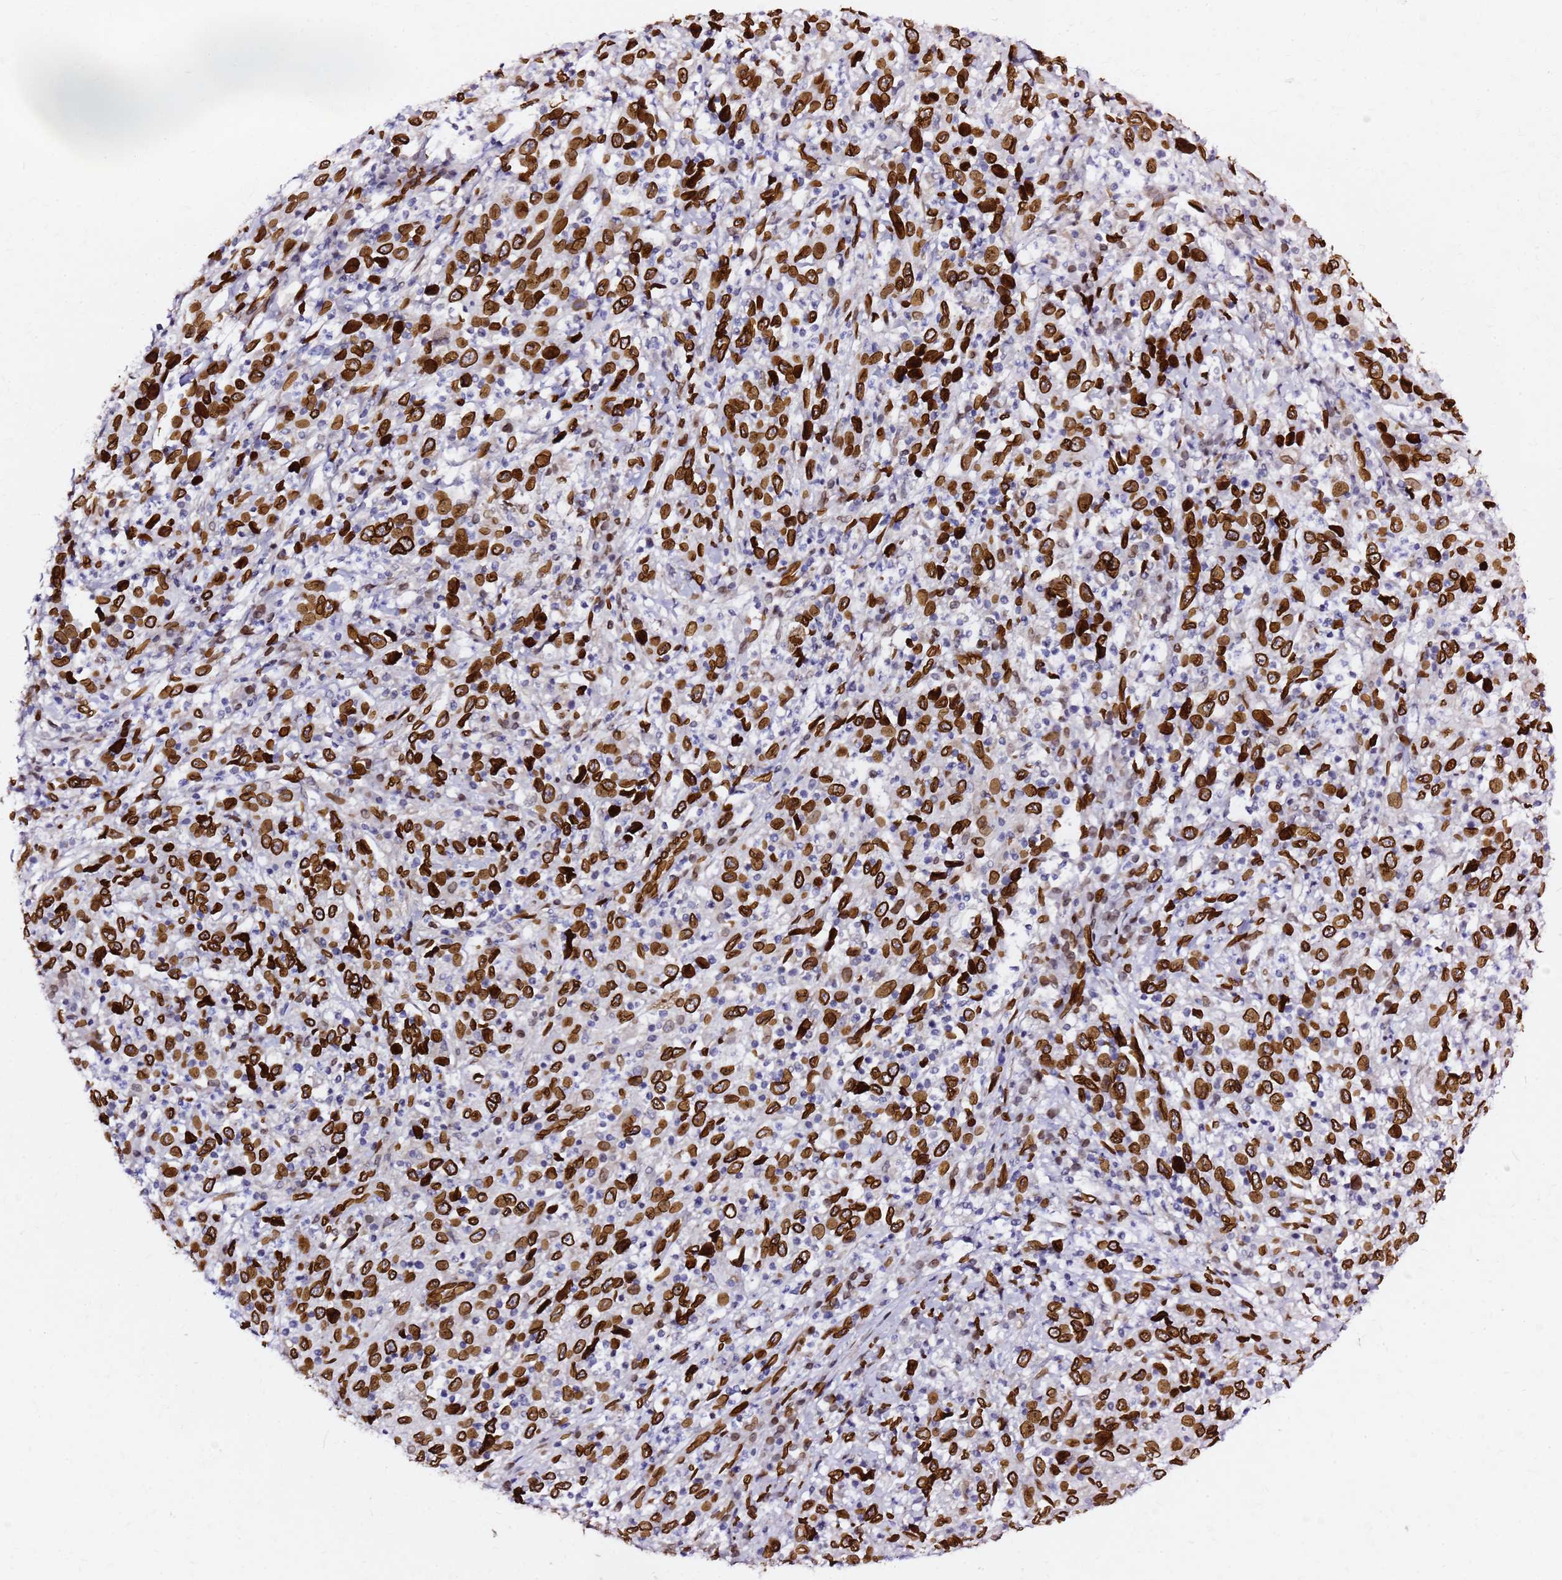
{"staining": {"intensity": "strong", "quantity": ">75%", "location": "cytoplasmic/membranous,nuclear"}, "tissue": "cervical cancer", "cell_type": "Tumor cells", "image_type": "cancer", "snomed": [{"axis": "morphology", "description": "Squamous cell carcinoma, NOS"}, {"axis": "topography", "description": "Cervix"}], "caption": "High-magnification brightfield microscopy of squamous cell carcinoma (cervical) stained with DAB (3,3'-diaminobenzidine) (brown) and counterstained with hematoxylin (blue). tumor cells exhibit strong cytoplasmic/membranous and nuclear expression is appreciated in about>75% of cells. (DAB IHC, brown staining for protein, blue staining for nuclei).", "gene": "C6orf141", "patient": {"sex": "female", "age": 46}}